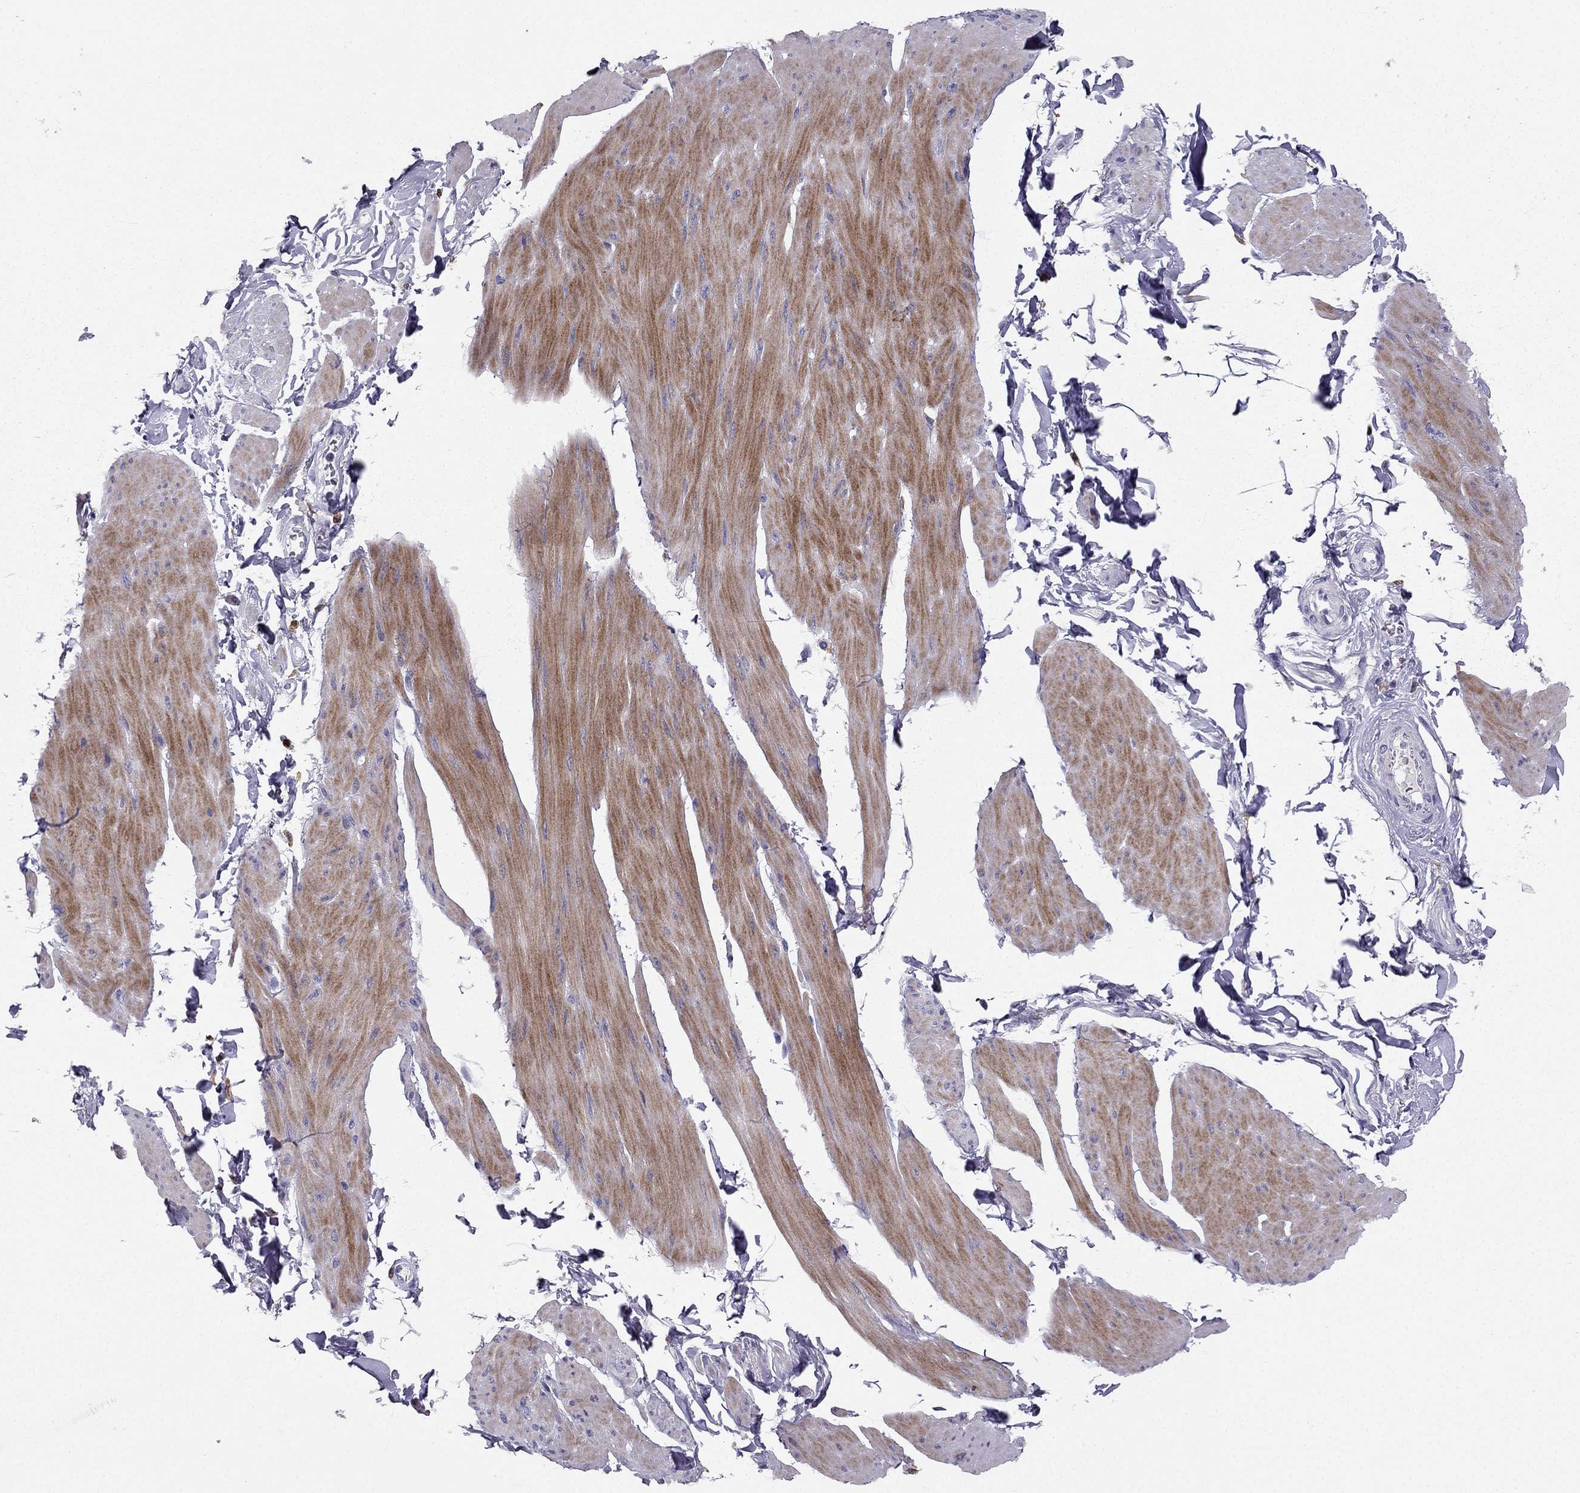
{"staining": {"intensity": "moderate", "quantity": "25%-75%", "location": "cytoplasmic/membranous"}, "tissue": "smooth muscle", "cell_type": "Smooth muscle cells", "image_type": "normal", "snomed": [{"axis": "morphology", "description": "Normal tissue, NOS"}, {"axis": "topography", "description": "Adipose tissue"}, {"axis": "topography", "description": "Smooth muscle"}, {"axis": "topography", "description": "Peripheral nerve tissue"}], "caption": "This photomicrograph displays unremarkable smooth muscle stained with immunohistochemistry to label a protein in brown. The cytoplasmic/membranous of smooth muscle cells show moderate positivity for the protein. Nuclei are counter-stained blue.", "gene": "LMTK3", "patient": {"sex": "male", "age": 83}}